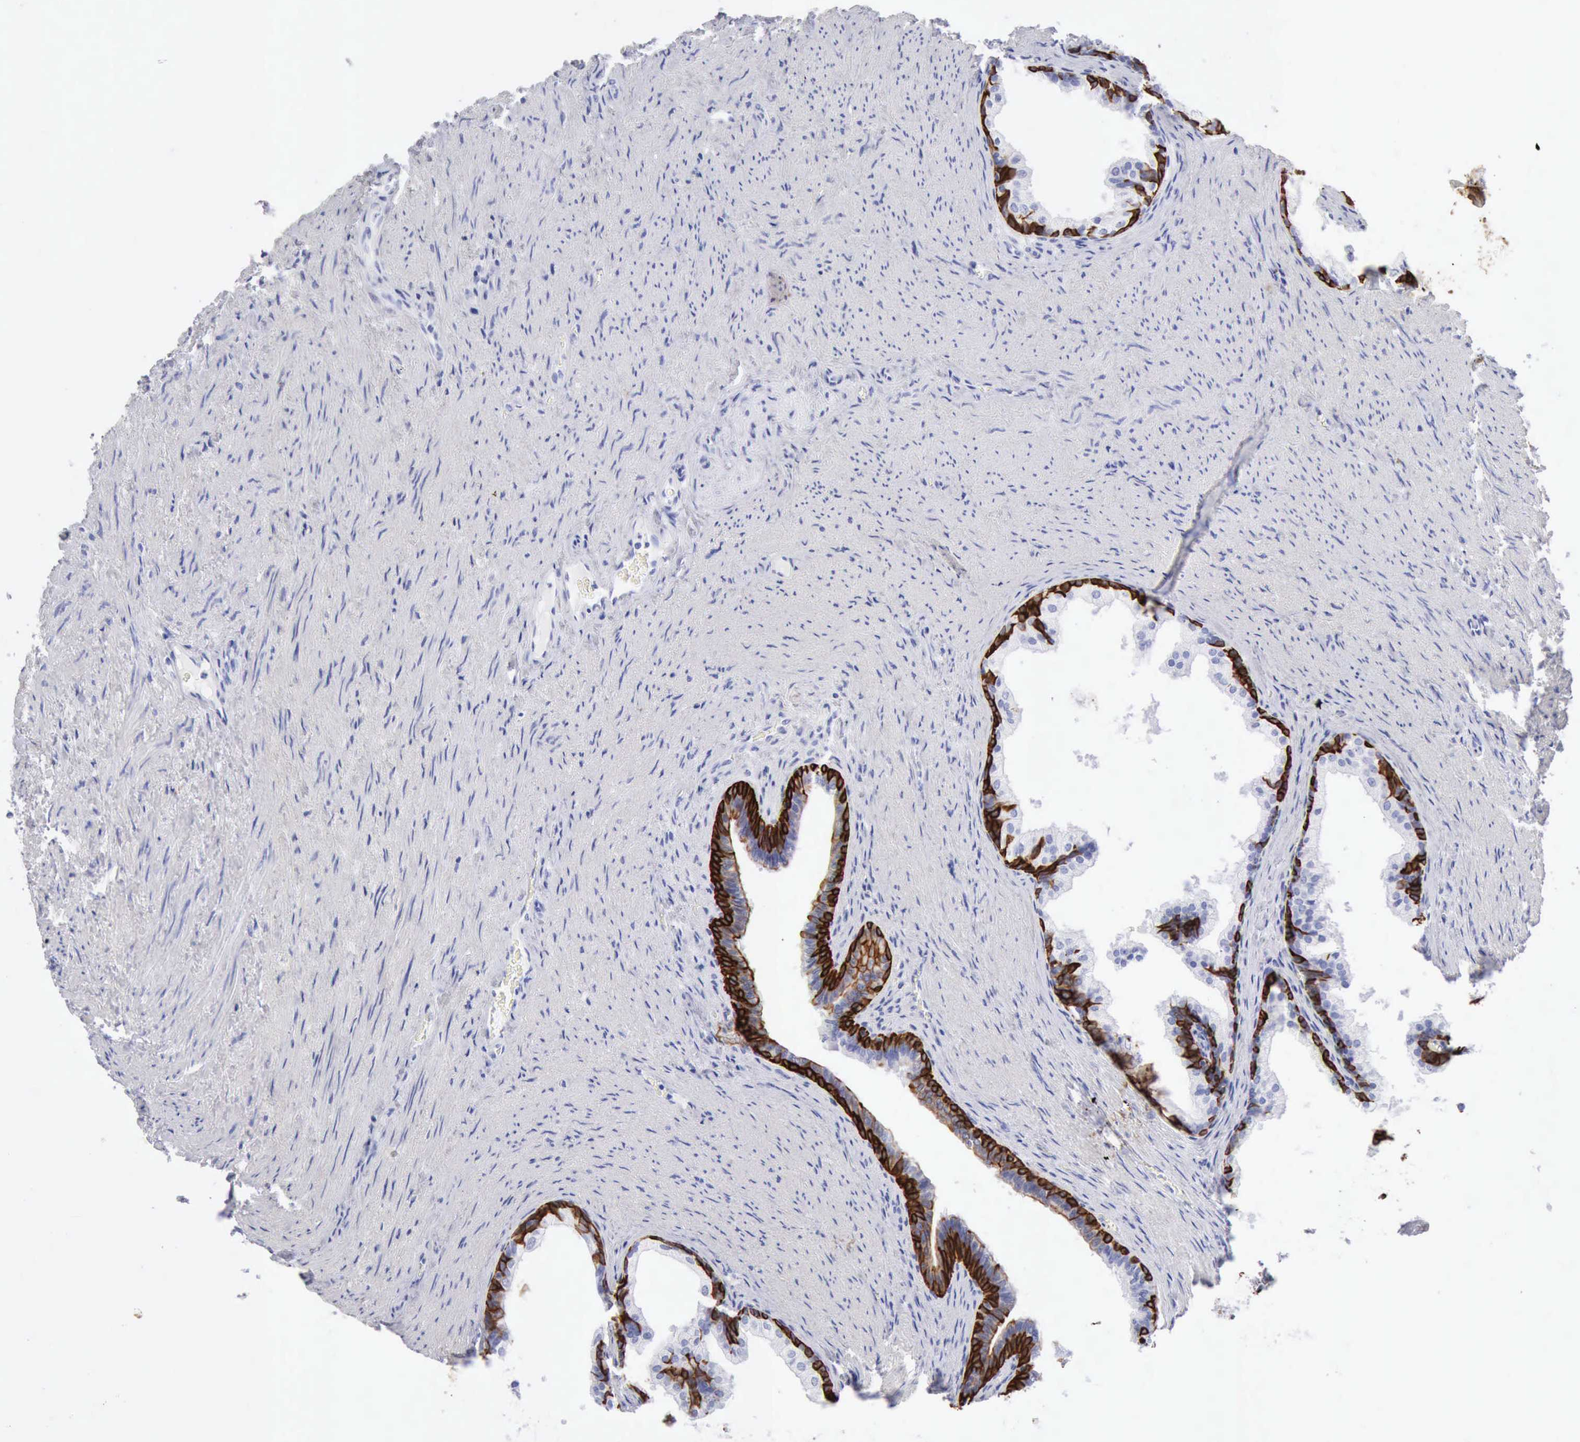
{"staining": {"intensity": "negative", "quantity": "none", "location": "none"}, "tissue": "prostate cancer", "cell_type": "Tumor cells", "image_type": "cancer", "snomed": [{"axis": "morphology", "description": "Adenocarcinoma, Medium grade"}, {"axis": "topography", "description": "Prostate"}], "caption": "A high-resolution micrograph shows IHC staining of prostate cancer, which shows no significant staining in tumor cells.", "gene": "KRT5", "patient": {"sex": "male", "age": 60}}